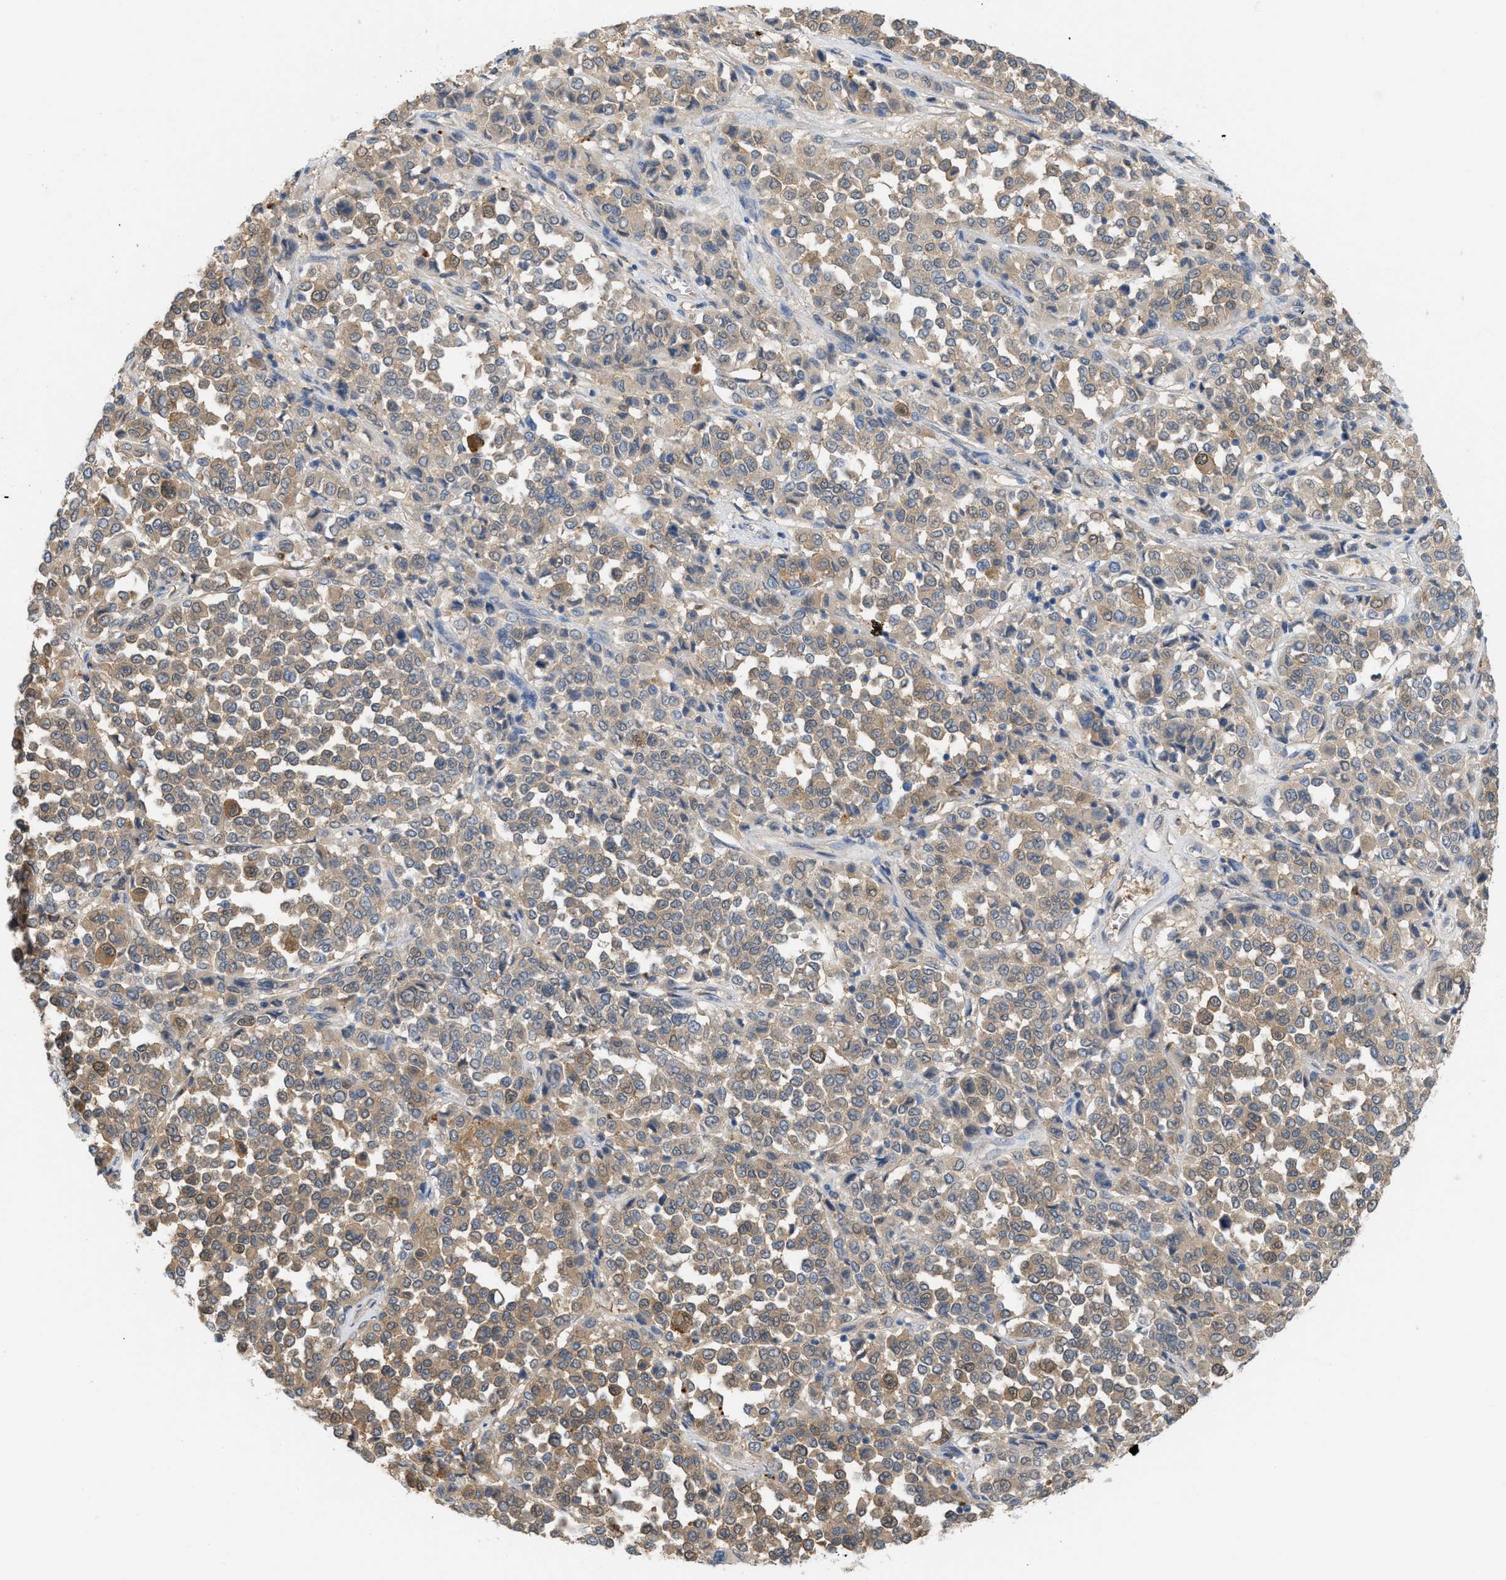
{"staining": {"intensity": "weak", "quantity": ">75%", "location": "cytoplasmic/membranous"}, "tissue": "melanoma", "cell_type": "Tumor cells", "image_type": "cancer", "snomed": [{"axis": "morphology", "description": "Malignant melanoma, Metastatic site"}, {"axis": "topography", "description": "Pancreas"}], "caption": "Tumor cells demonstrate low levels of weak cytoplasmic/membranous staining in approximately >75% of cells in melanoma.", "gene": "CSTB", "patient": {"sex": "female", "age": 30}}